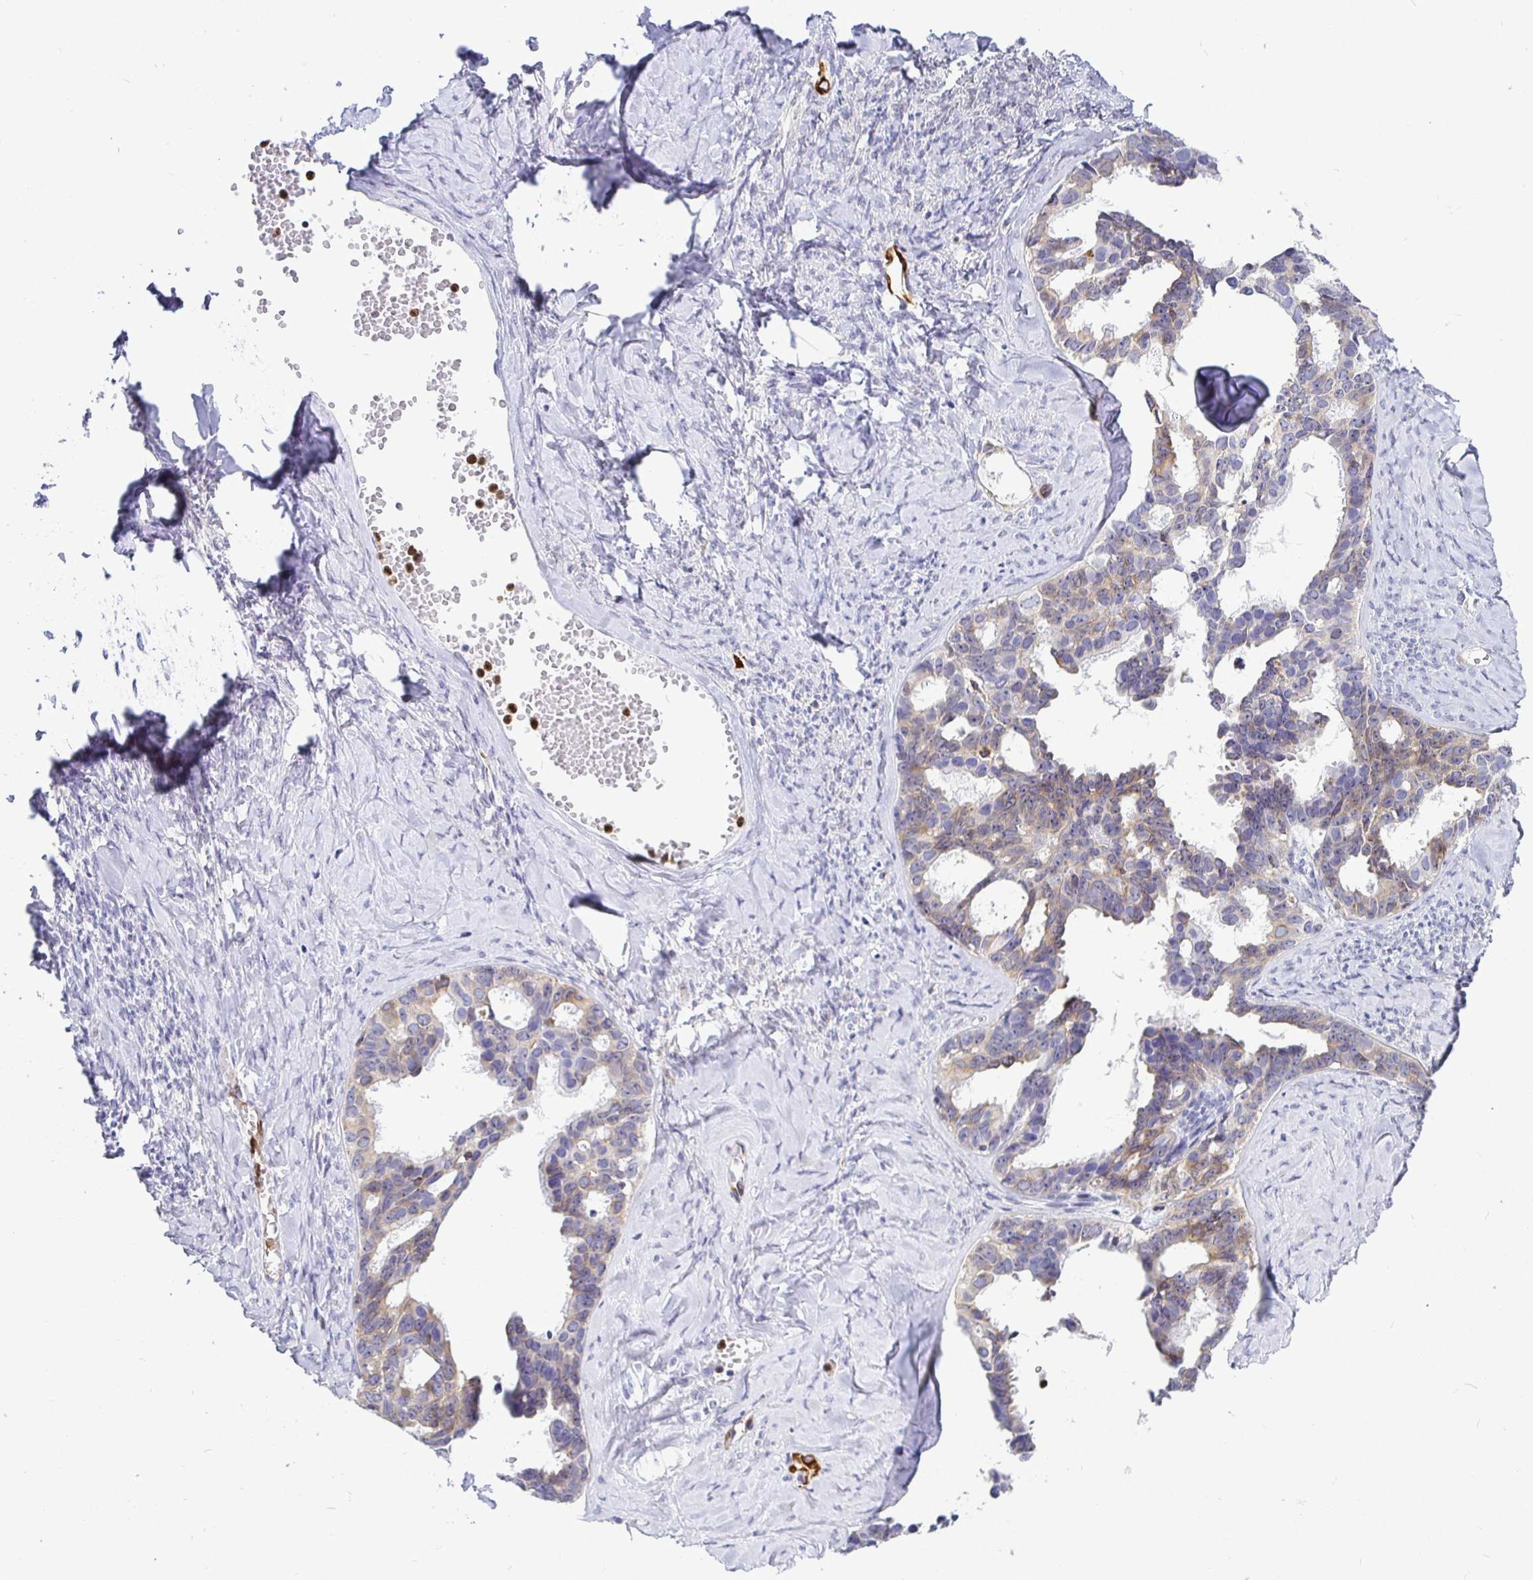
{"staining": {"intensity": "weak", "quantity": "25%-75%", "location": "cytoplasmic/membranous"}, "tissue": "ovarian cancer", "cell_type": "Tumor cells", "image_type": "cancer", "snomed": [{"axis": "morphology", "description": "Cystadenocarcinoma, serous, NOS"}, {"axis": "topography", "description": "Ovary"}], "caption": "Serous cystadenocarcinoma (ovarian) stained for a protein shows weak cytoplasmic/membranous positivity in tumor cells. (DAB (3,3'-diaminobenzidine) = brown stain, brightfield microscopy at high magnification).", "gene": "TP53I11", "patient": {"sex": "female", "age": 69}}